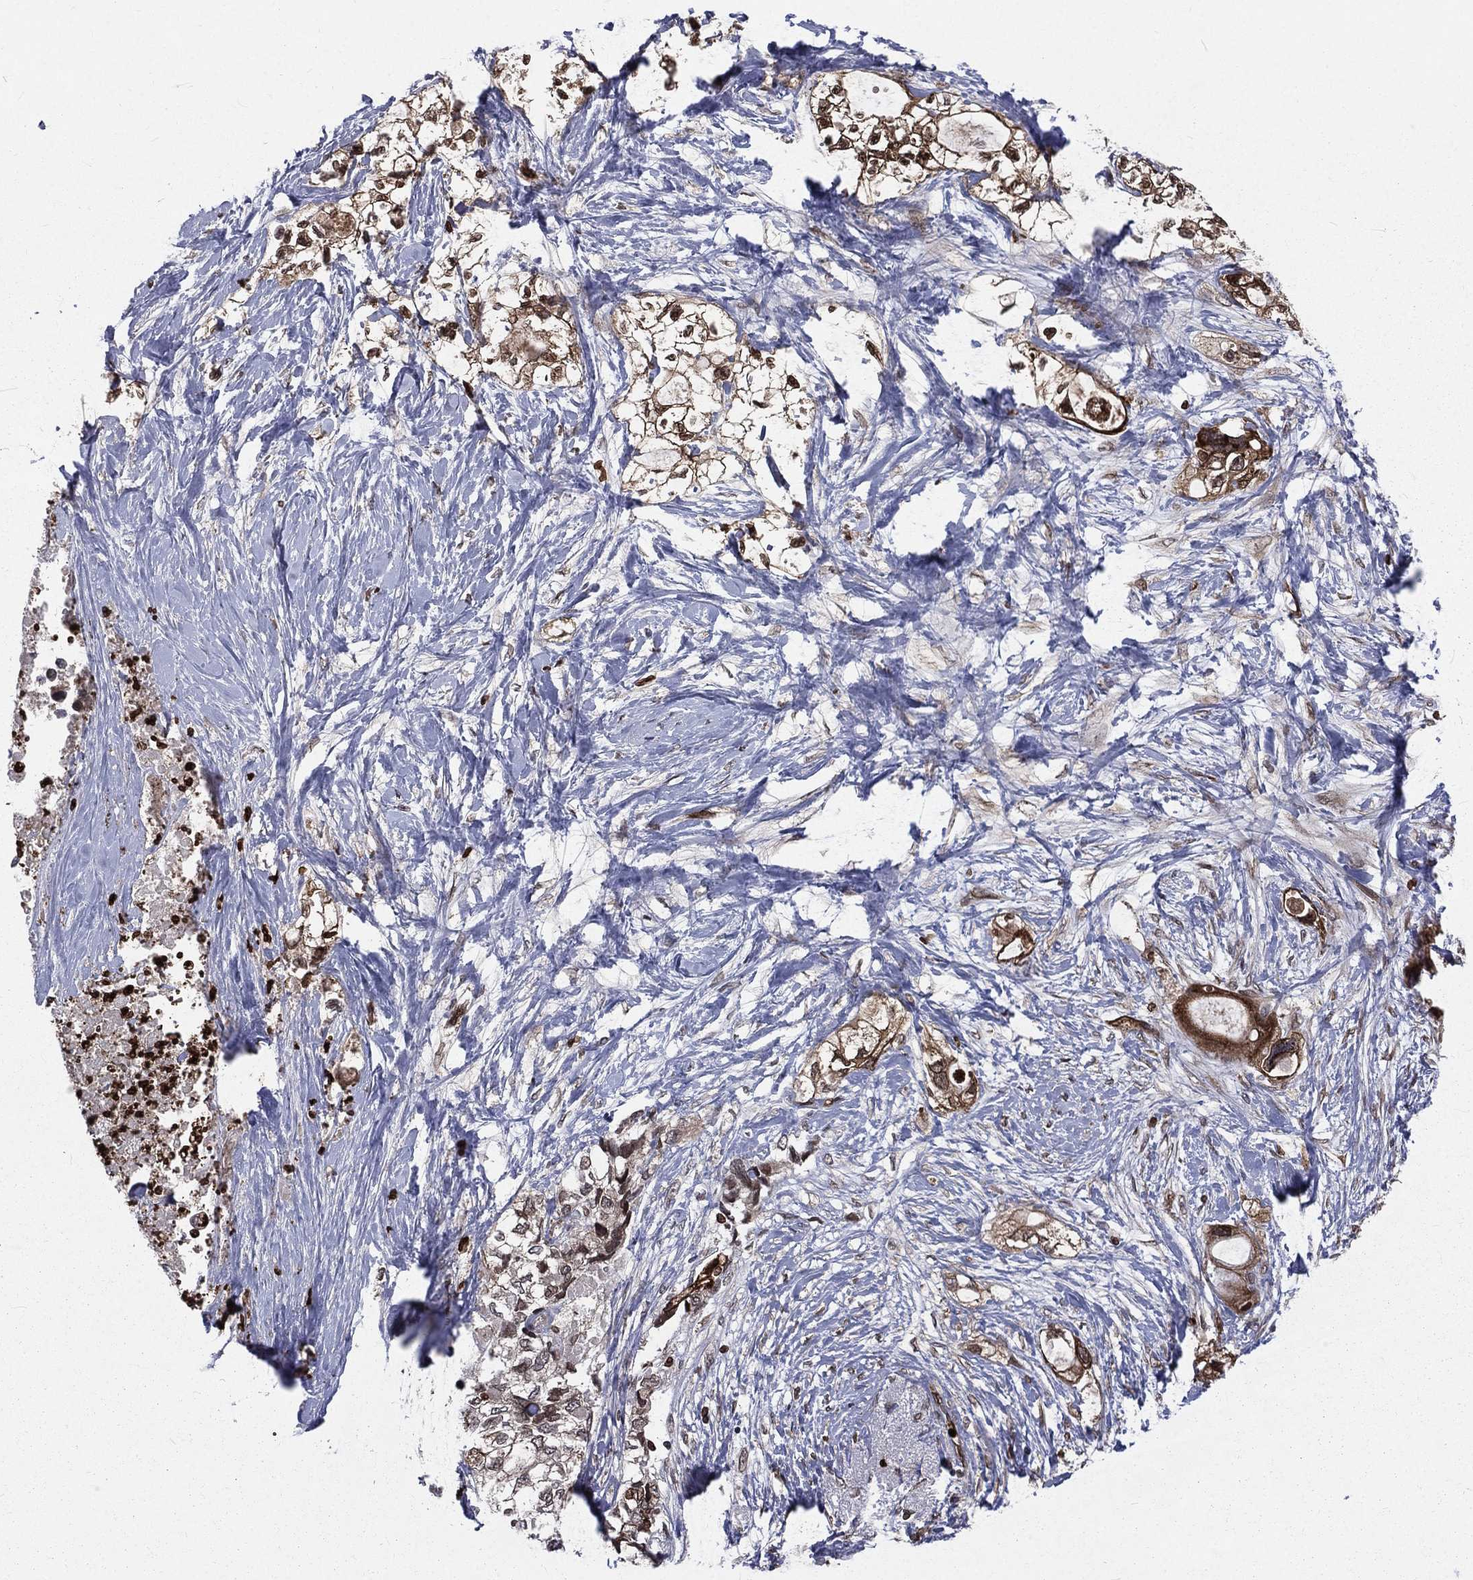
{"staining": {"intensity": "moderate", "quantity": "25%-75%", "location": "cytoplasmic/membranous,nuclear"}, "tissue": "pancreatic cancer", "cell_type": "Tumor cells", "image_type": "cancer", "snomed": [{"axis": "morphology", "description": "Adenocarcinoma, NOS"}, {"axis": "topography", "description": "Pancreas"}], "caption": "About 25%-75% of tumor cells in human pancreatic cancer (adenocarcinoma) show moderate cytoplasmic/membranous and nuclear protein staining as visualized by brown immunohistochemical staining.", "gene": "LBR", "patient": {"sex": "female", "age": 56}}